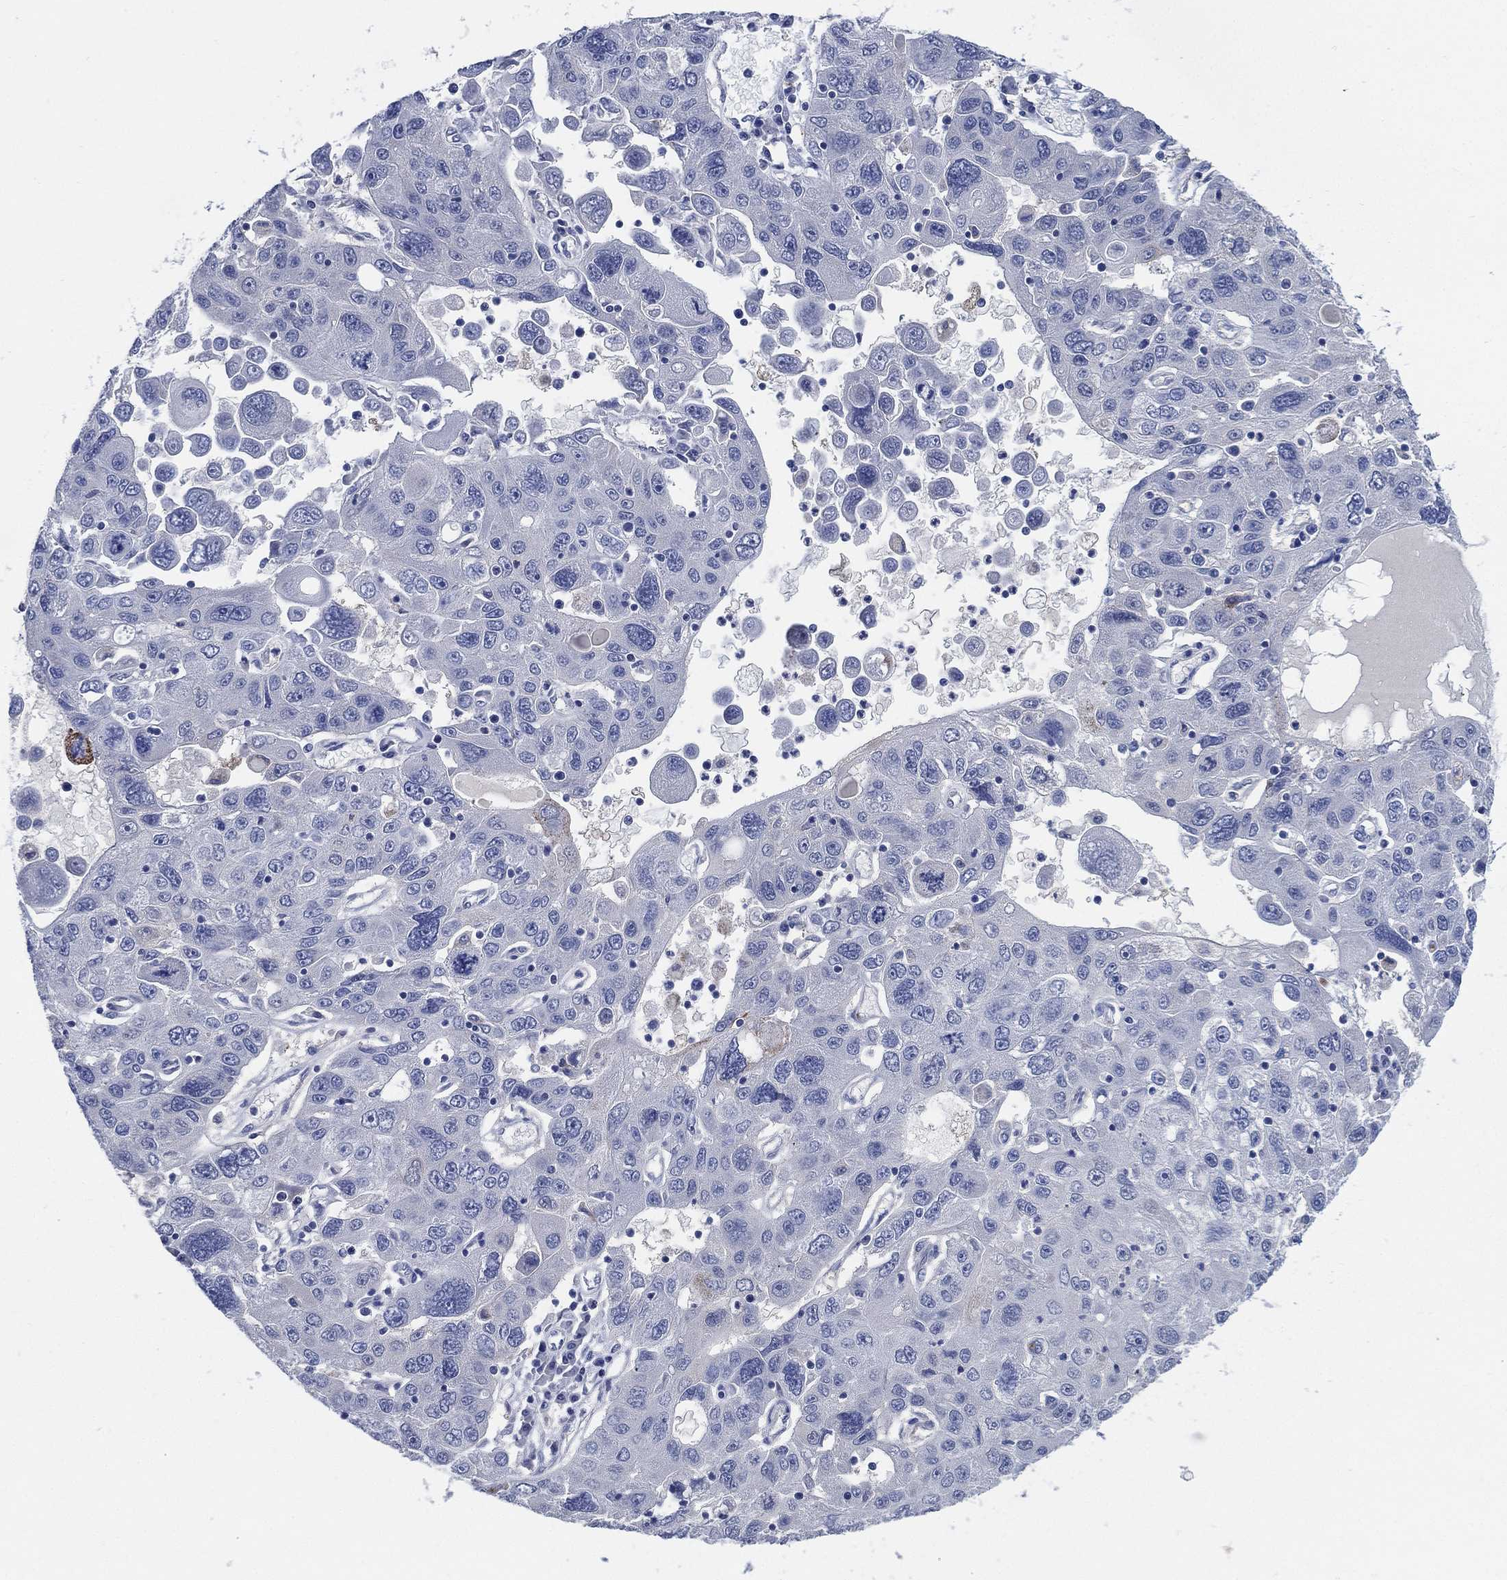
{"staining": {"intensity": "negative", "quantity": "none", "location": "none"}, "tissue": "stomach cancer", "cell_type": "Tumor cells", "image_type": "cancer", "snomed": [{"axis": "morphology", "description": "Adenocarcinoma, NOS"}, {"axis": "topography", "description": "Stomach"}], "caption": "High magnification brightfield microscopy of adenocarcinoma (stomach) stained with DAB (3,3'-diaminobenzidine) (brown) and counterstained with hematoxylin (blue): tumor cells show no significant staining.", "gene": "C5orf46", "patient": {"sex": "male", "age": 56}}